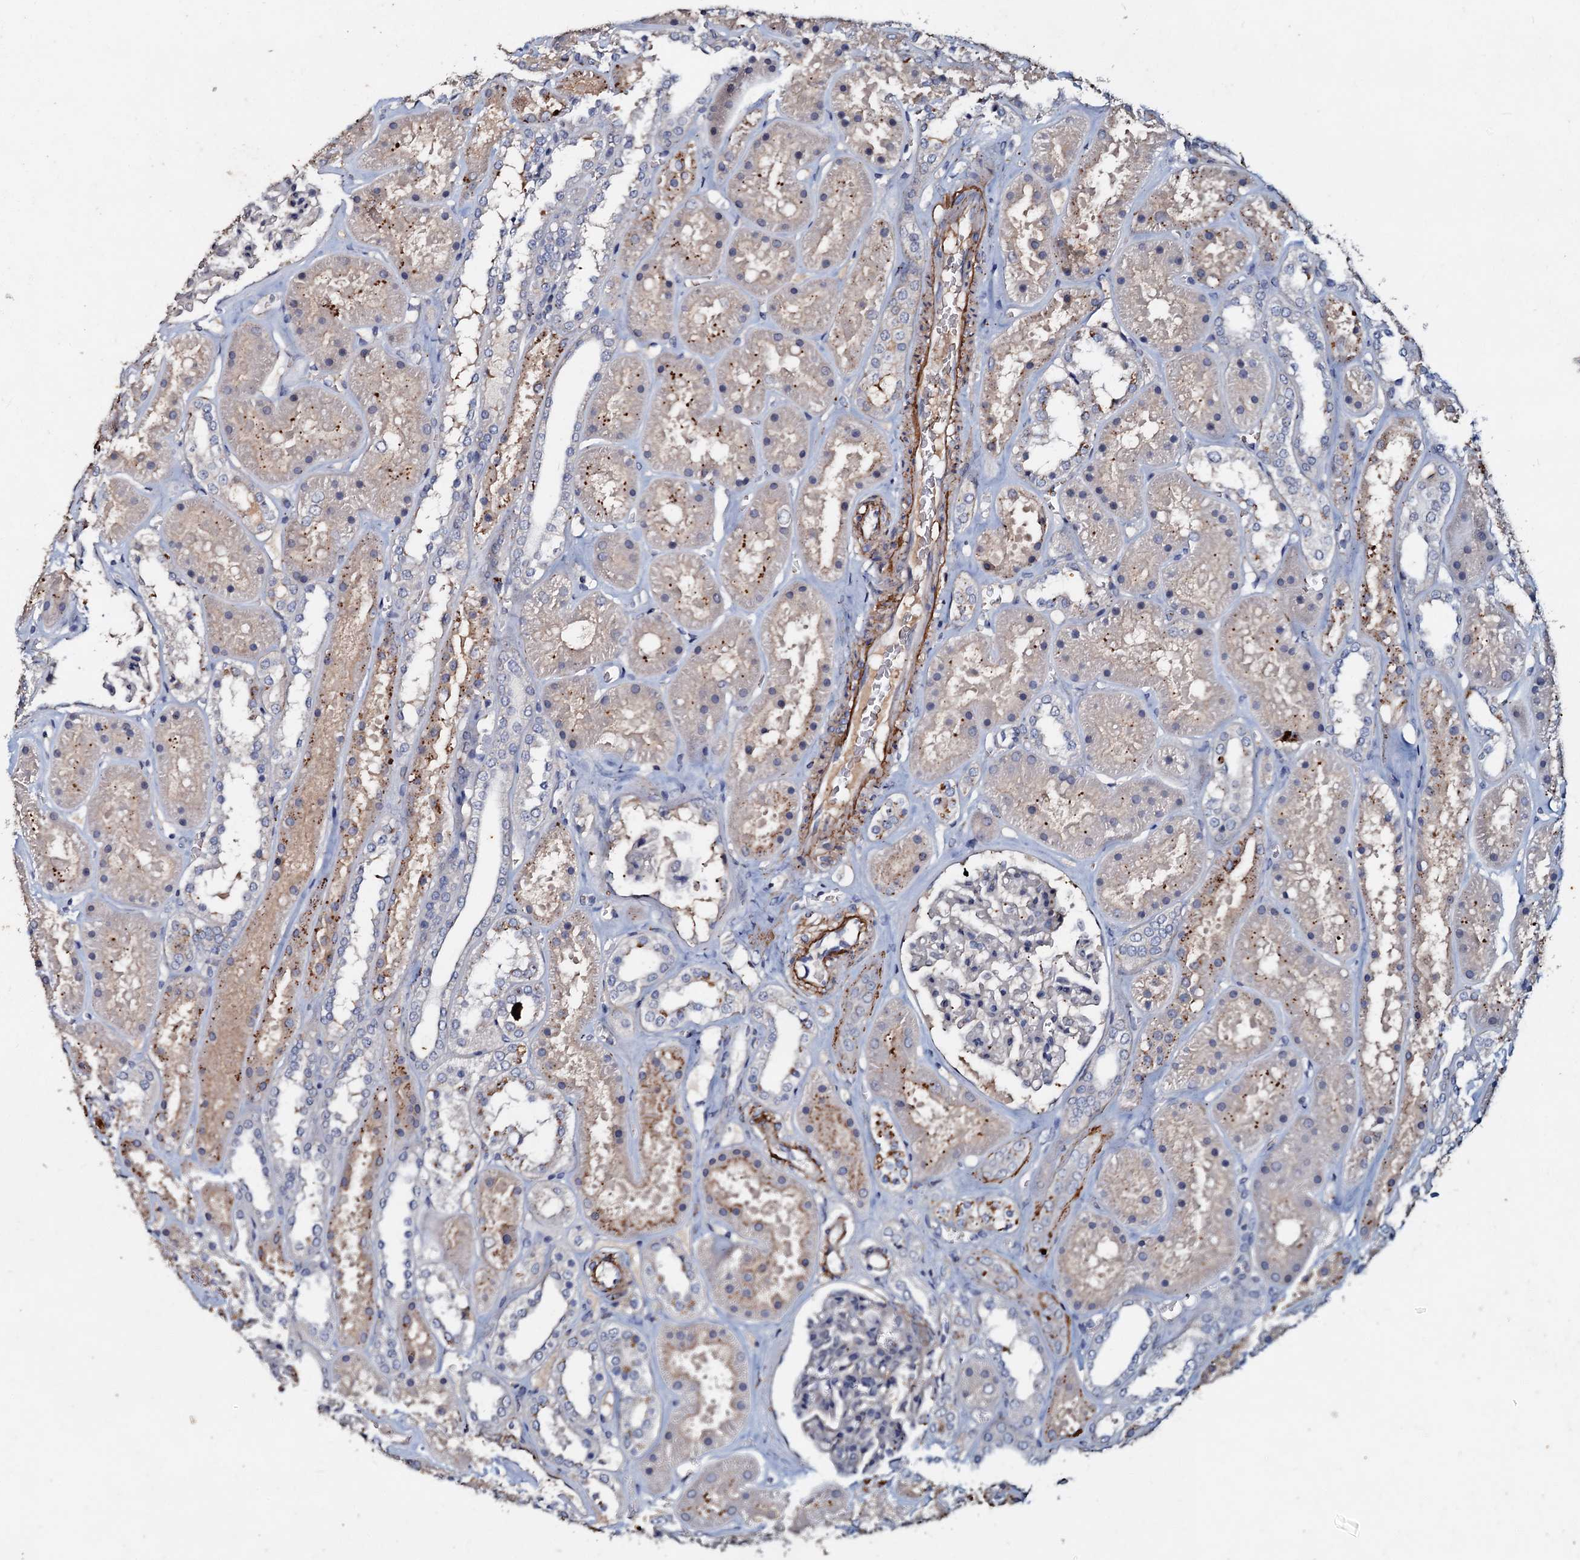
{"staining": {"intensity": "negative", "quantity": "none", "location": "none"}, "tissue": "kidney", "cell_type": "Cells in glomeruli", "image_type": "normal", "snomed": [{"axis": "morphology", "description": "Normal tissue, NOS"}, {"axis": "topography", "description": "Kidney"}], "caption": "DAB immunohistochemical staining of normal human kidney demonstrates no significant staining in cells in glomeruli.", "gene": "MANSC4", "patient": {"sex": "female", "age": 41}}